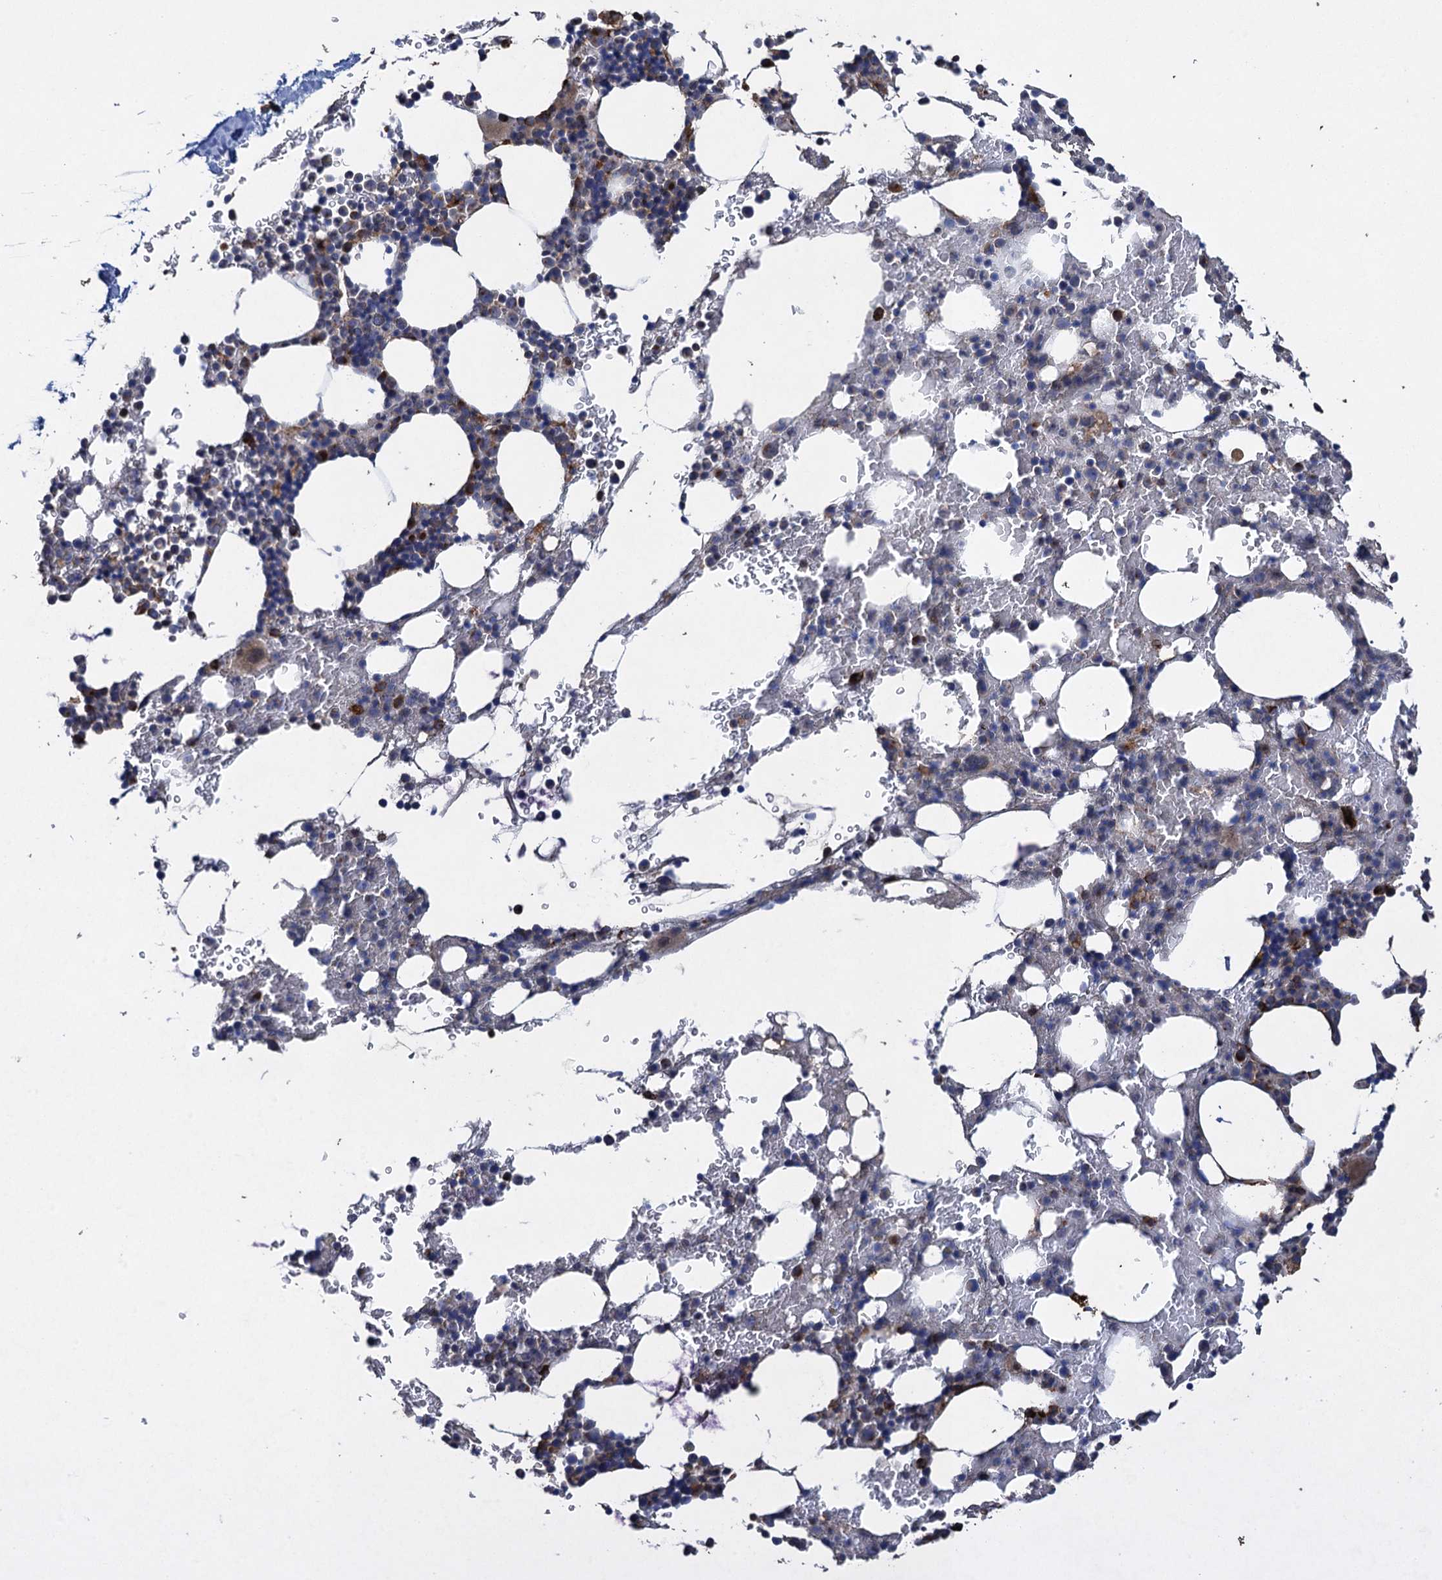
{"staining": {"intensity": "moderate", "quantity": "<25%", "location": "cytoplasmic/membranous"}, "tissue": "bone marrow", "cell_type": "Hematopoietic cells", "image_type": "normal", "snomed": [{"axis": "morphology", "description": "Normal tissue, NOS"}, {"axis": "morphology", "description": "Inflammation, NOS"}, {"axis": "topography", "description": "Bone marrow"}], "caption": "Benign bone marrow displays moderate cytoplasmic/membranous expression in about <25% of hematopoietic cells (DAB IHC with brightfield microscopy, high magnification)..", "gene": "TXNDC11", "patient": {"sex": "male", "age": 41}}